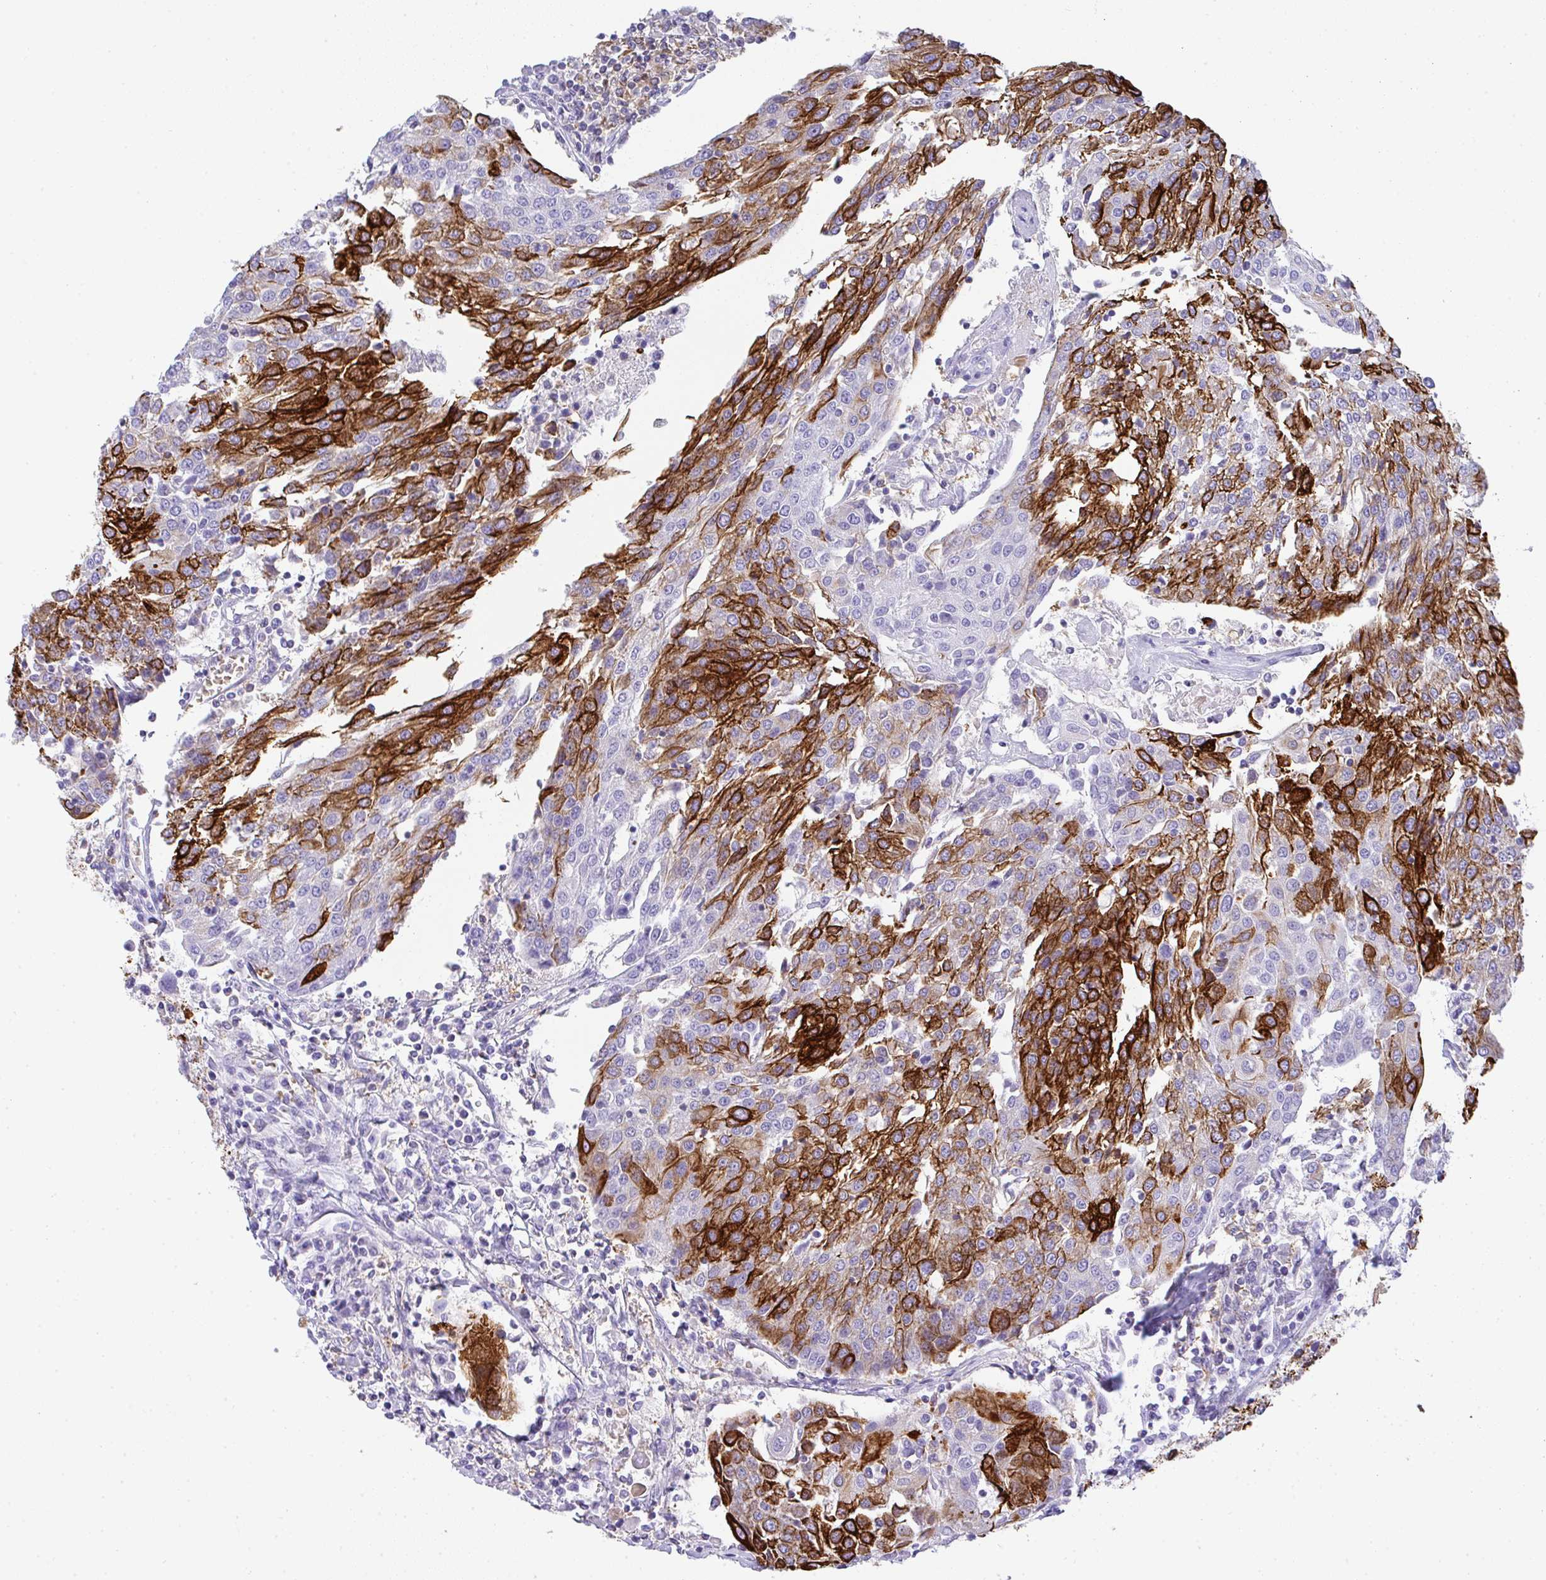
{"staining": {"intensity": "strong", "quantity": "25%-75%", "location": "cytoplasmic/membranous"}, "tissue": "urothelial cancer", "cell_type": "Tumor cells", "image_type": "cancer", "snomed": [{"axis": "morphology", "description": "Urothelial carcinoma, High grade"}, {"axis": "topography", "description": "Urinary bladder"}], "caption": "There is high levels of strong cytoplasmic/membranous expression in tumor cells of urothelial cancer, as demonstrated by immunohistochemical staining (brown color).", "gene": "TNFAIP8", "patient": {"sex": "female", "age": 85}}